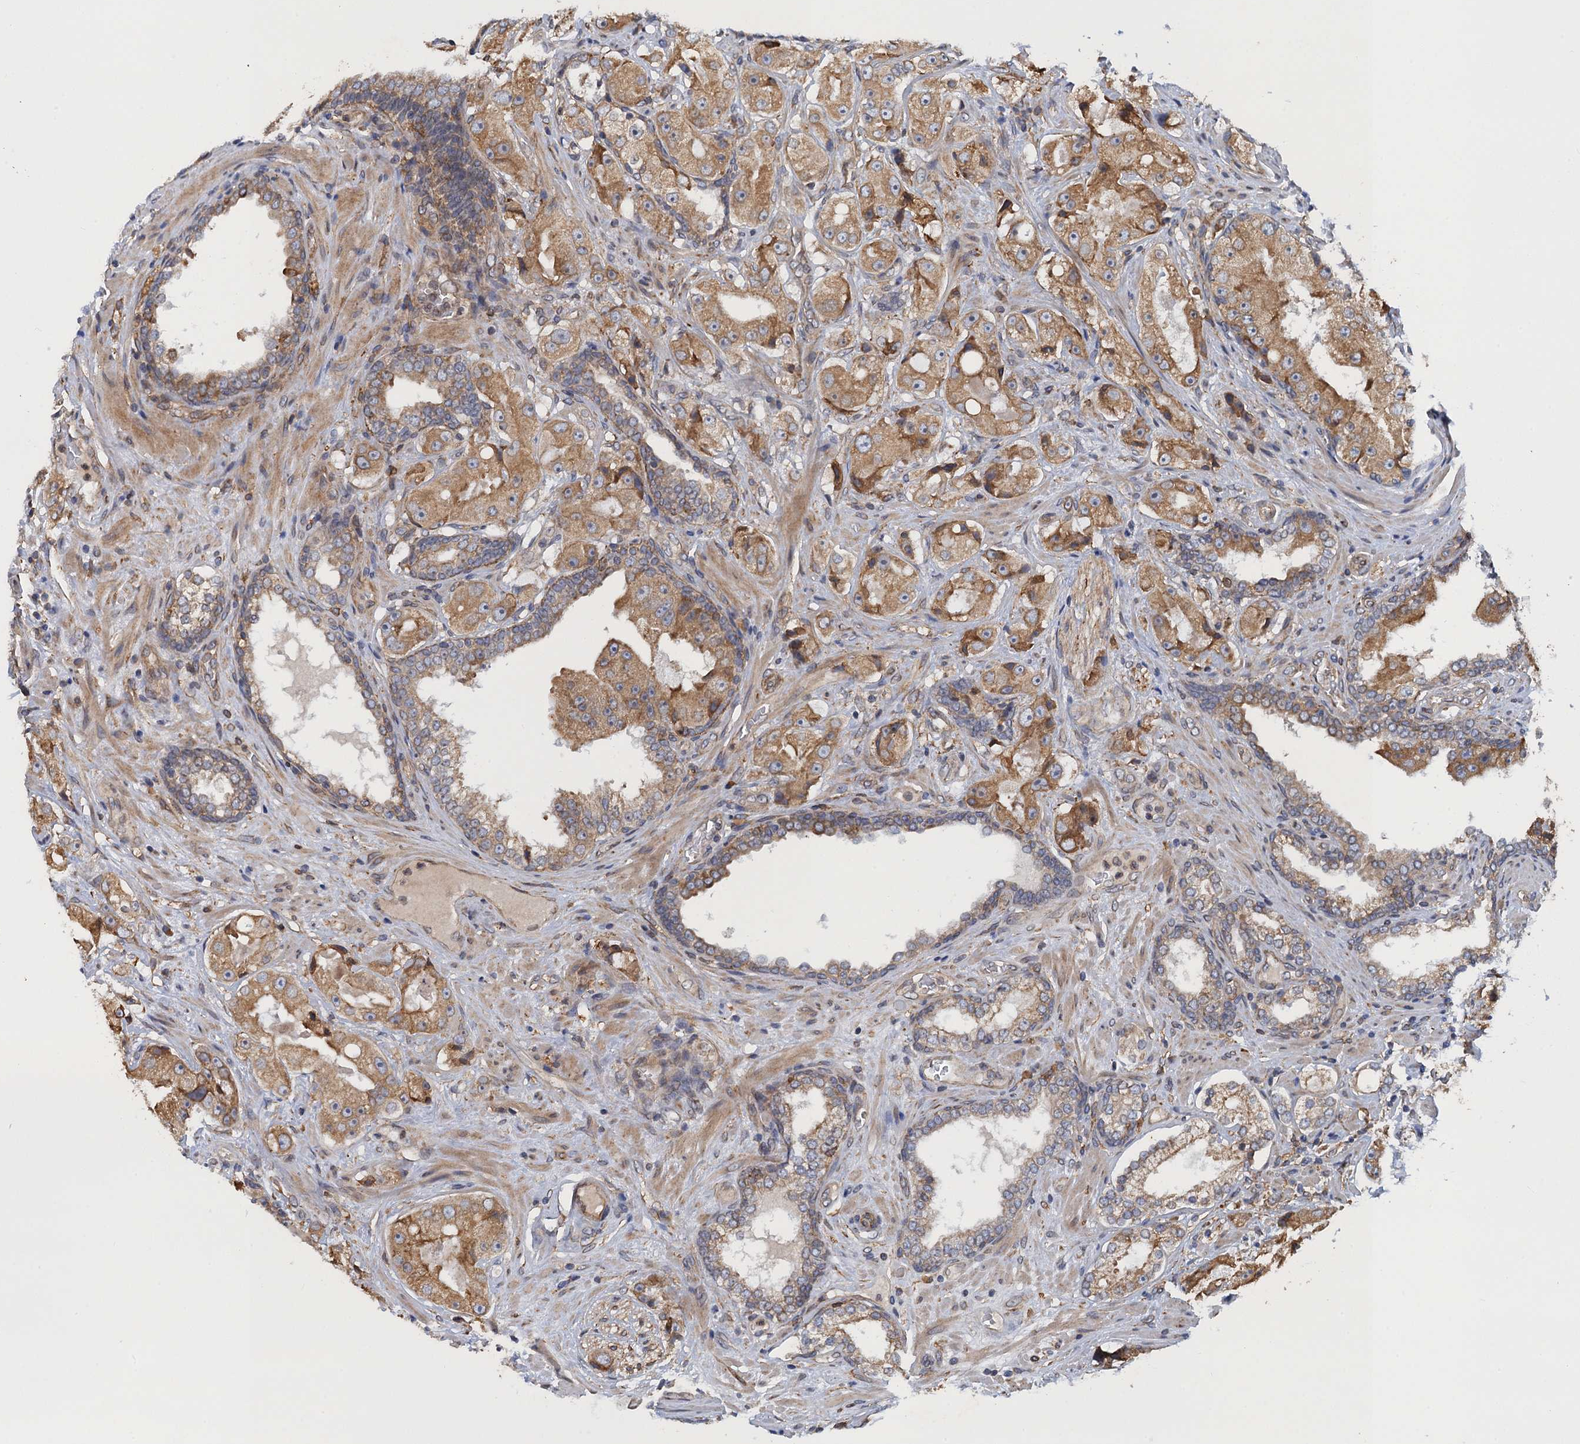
{"staining": {"intensity": "moderate", "quantity": ">75%", "location": "cytoplasmic/membranous"}, "tissue": "prostate cancer", "cell_type": "Tumor cells", "image_type": "cancer", "snomed": [{"axis": "morphology", "description": "Adenocarcinoma, High grade"}, {"axis": "topography", "description": "Prostate"}], "caption": "Adenocarcinoma (high-grade) (prostate) was stained to show a protein in brown. There is medium levels of moderate cytoplasmic/membranous staining in approximately >75% of tumor cells.", "gene": "ARMC5", "patient": {"sex": "male", "age": 73}}